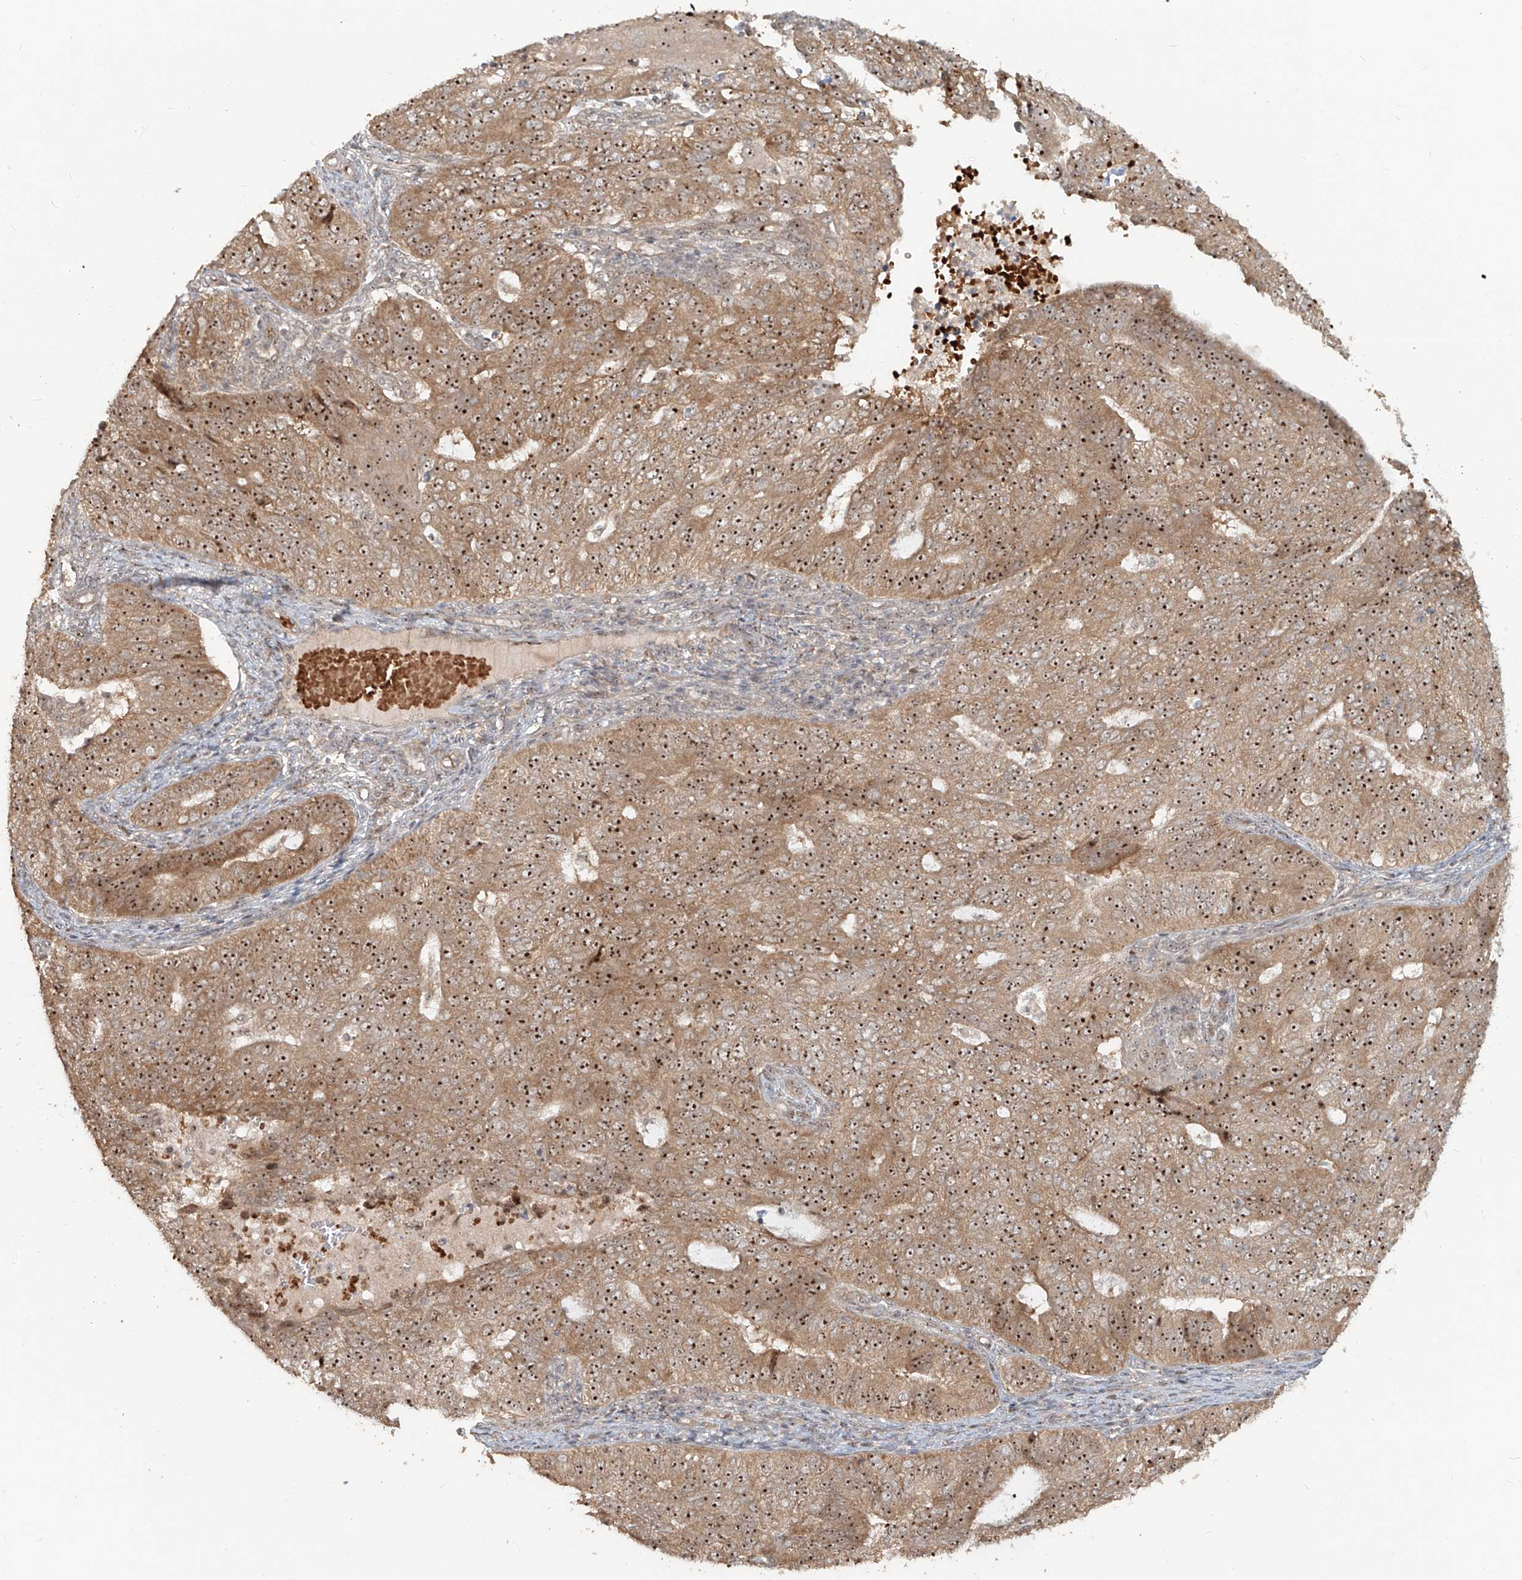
{"staining": {"intensity": "moderate", "quantity": ">75%", "location": "cytoplasmic/membranous,nuclear"}, "tissue": "endometrial cancer", "cell_type": "Tumor cells", "image_type": "cancer", "snomed": [{"axis": "morphology", "description": "Adenocarcinoma, NOS"}, {"axis": "topography", "description": "Endometrium"}], "caption": "Protein expression by IHC shows moderate cytoplasmic/membranous and nuclear positivity in approximately >75% of tumor cells in endometrial cancer.", "gene": "BYSL", "patient": {"sex": "female", "age": 32}}